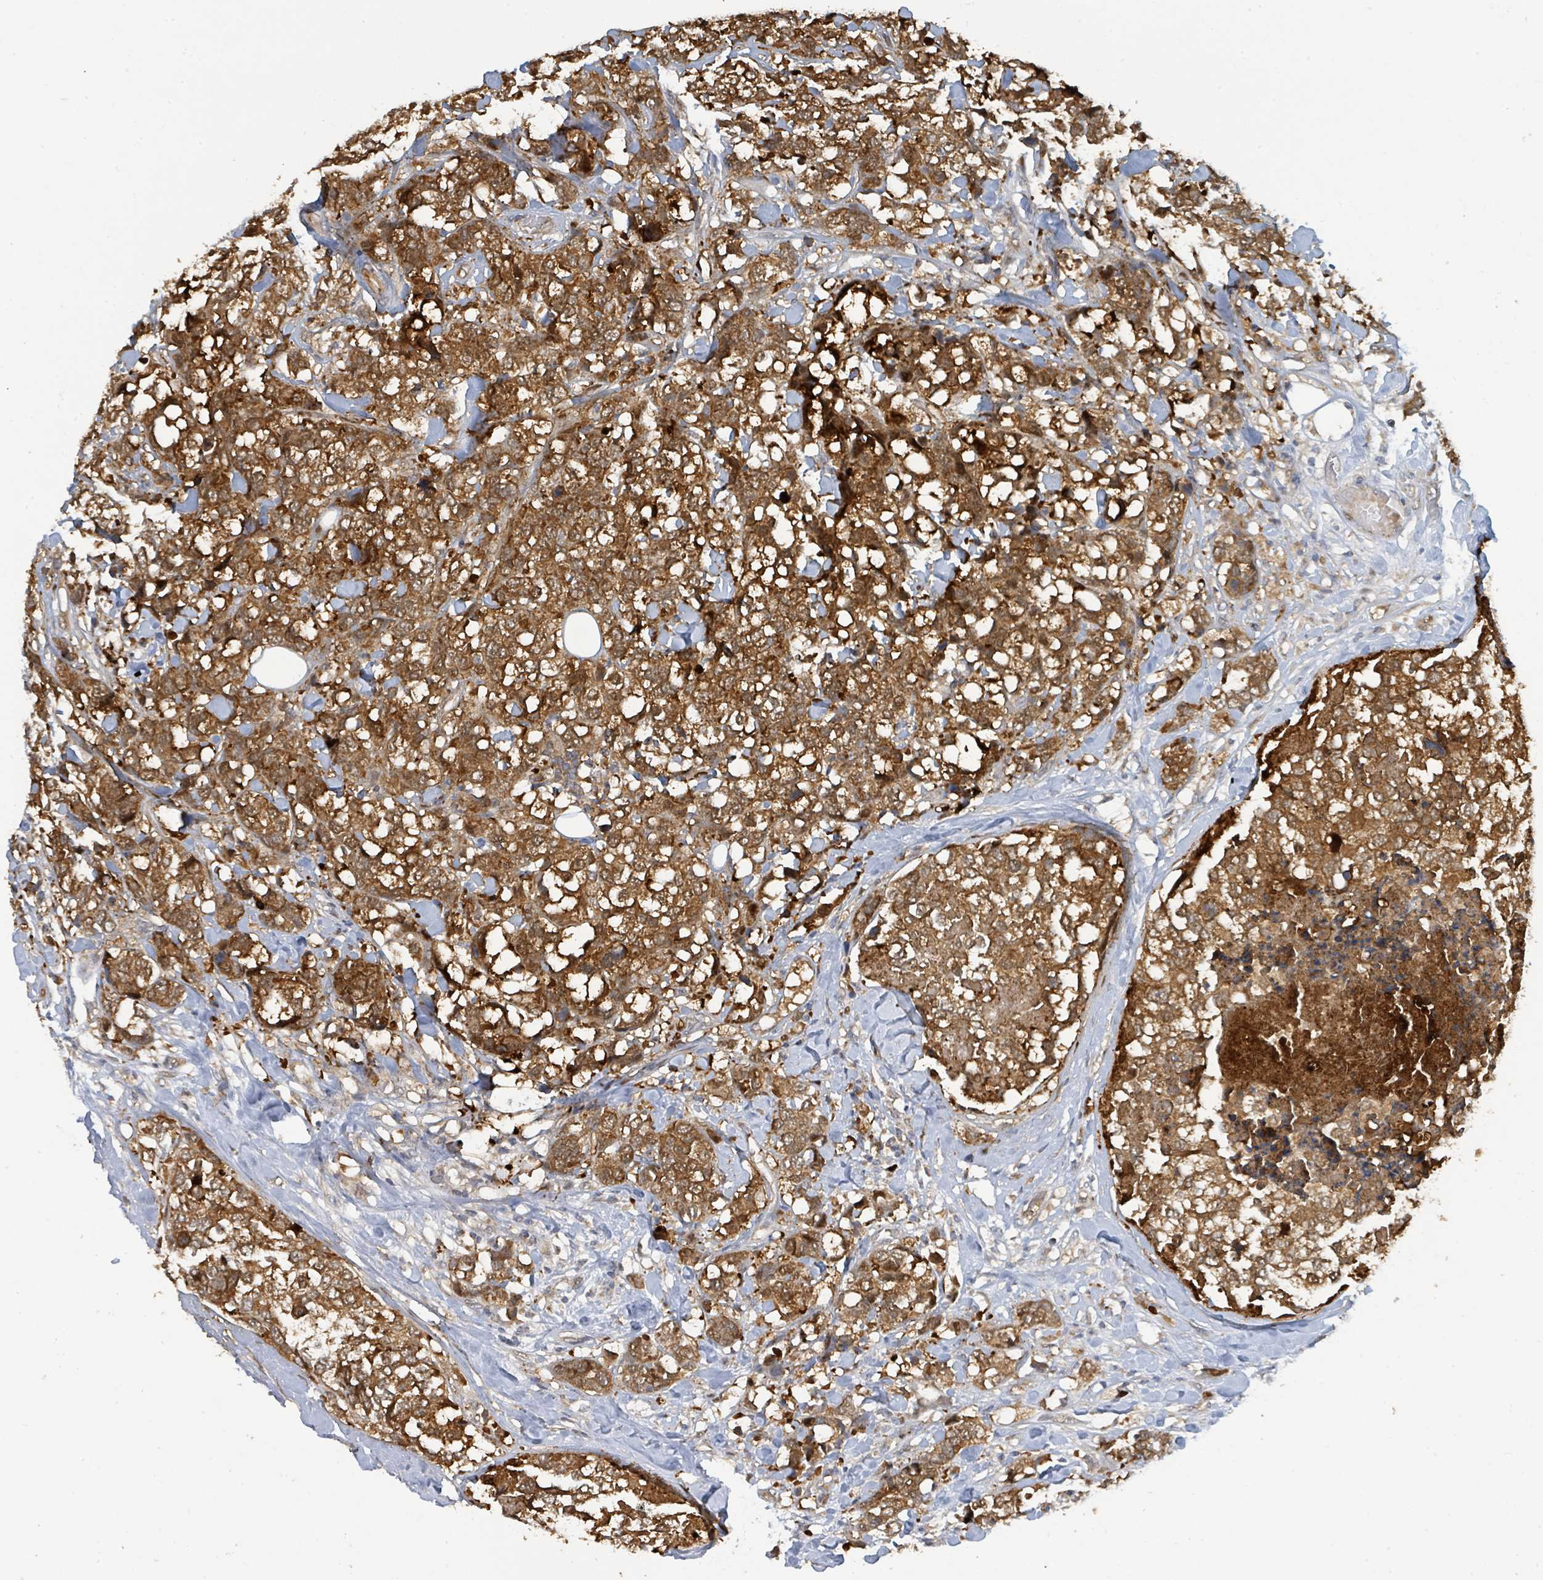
{"staining": {"intensity": "moderate", "quantity": ">75%", "location": "cytoplasmic/membranous,nuclear"}, "tissue": "breast cancer", "cell_type": "Tumor cells", "image_type": "cancer", "snomed": [{"axis": "morphology", "description": "Lobular carcinoma"}, {"axis": "topography", "description": "Breast"}], "caption": "A micrograph of human breast cancer (lobular carcinoma) stained for a protein exhibits moderate cytoplasmic/membranous and nuclear brown staining in tumor cells.", "gene": "PSMB7", "patient": {"sex": "female", "age": 59}}